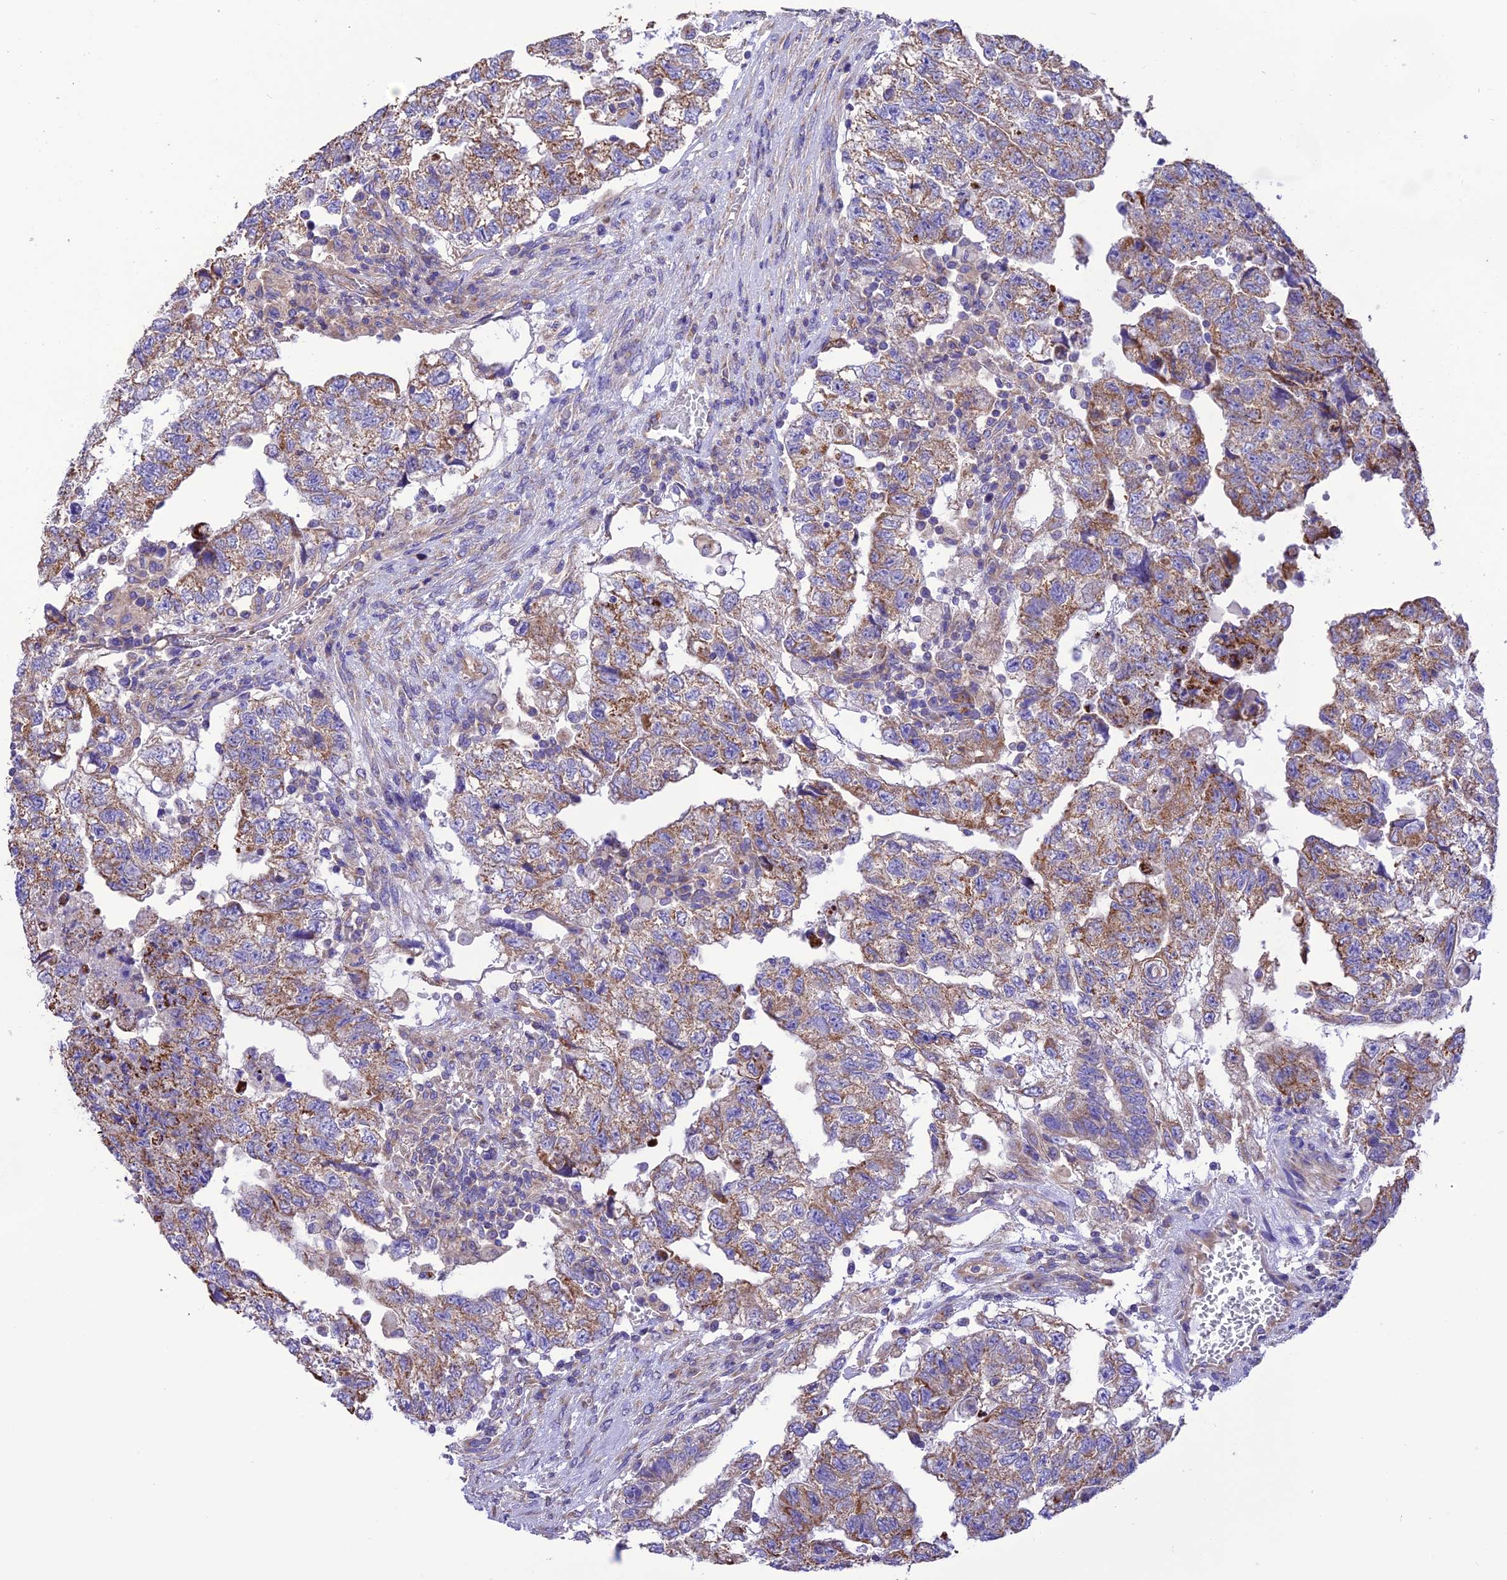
{"staining": {"intensity": "moderate", "quantity": ">75%", "location": "cytoplasmic/membranous"}, "tissue": "testis cancer", "cell_type": "Tumor cells", "image_type": "cancer", "snomed": [{"axis": "morphology", "description": "Carcinoma, Embryonal, NOS"}, {"axis": "topography", "description": "Testis"}], "caption": "Human testis cancer (embryonal carcinoma) stained with a brown dye displays moderate cytoplasmic/membranous positive positivity in about >75% of tumor cells.", "gene": "MAP3K12", "patient": {"sex": "male", "age": 36}}